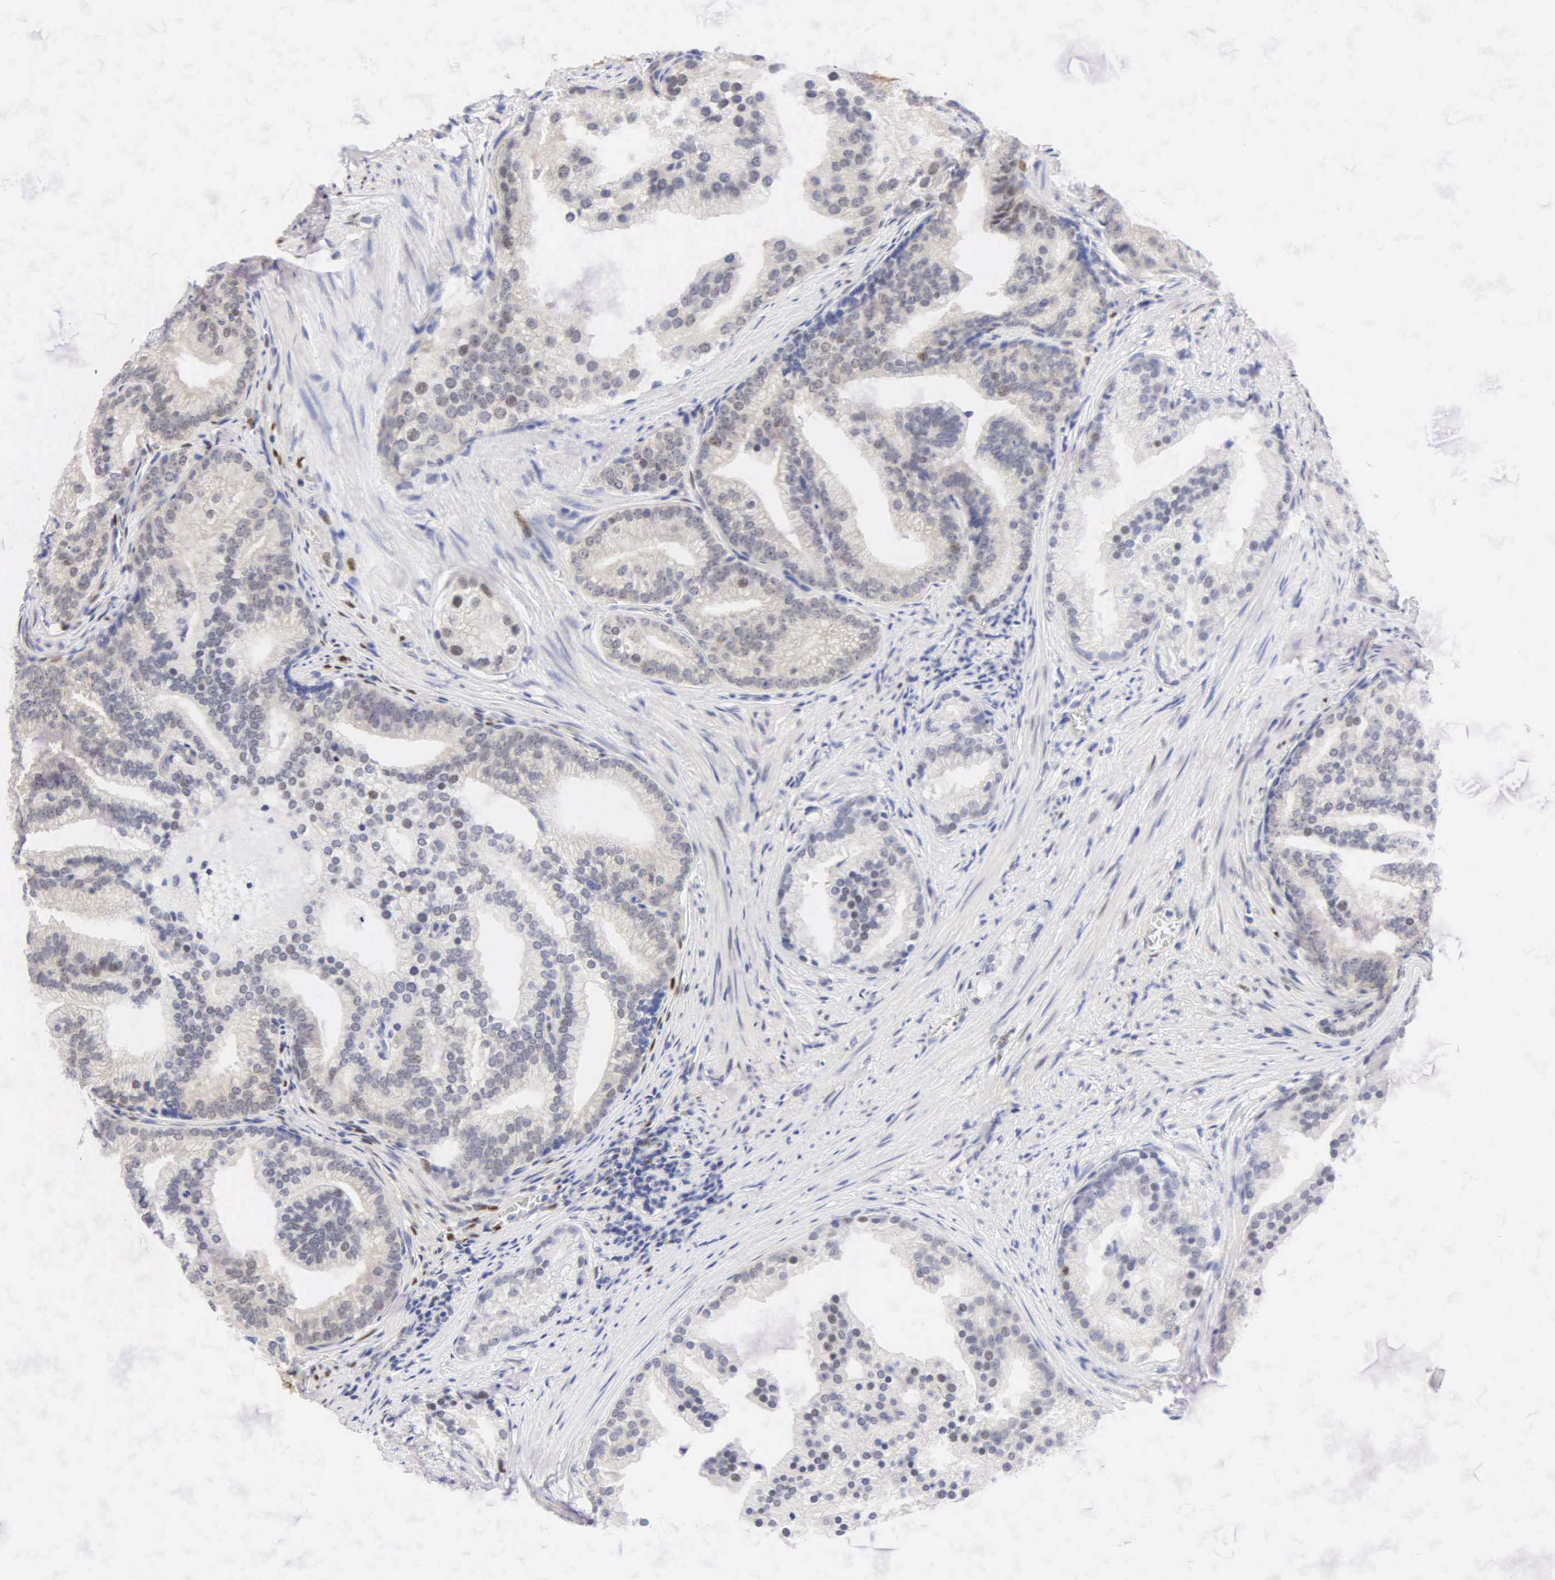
{"staining": {"intensity": "weak", "quantity": "<25%", "location": "nuclear"}, "tissue": "prostate cancer", "cell_type": "Tumor cells", "image_type": "cancer", "snomed": [{"axis": "morphology", "description": "Adenocarcinoma, Low grade"}, {"axis": "topography", "description": "Prostate"}], "caption": "A high-resolution histopathology image shows IHC staining of prostate low-grade adenocarcinoma, which reveals no significant positivity in tumor cells.", "gene": "PGR", "patient": {"sex": "male", "age": 71}}